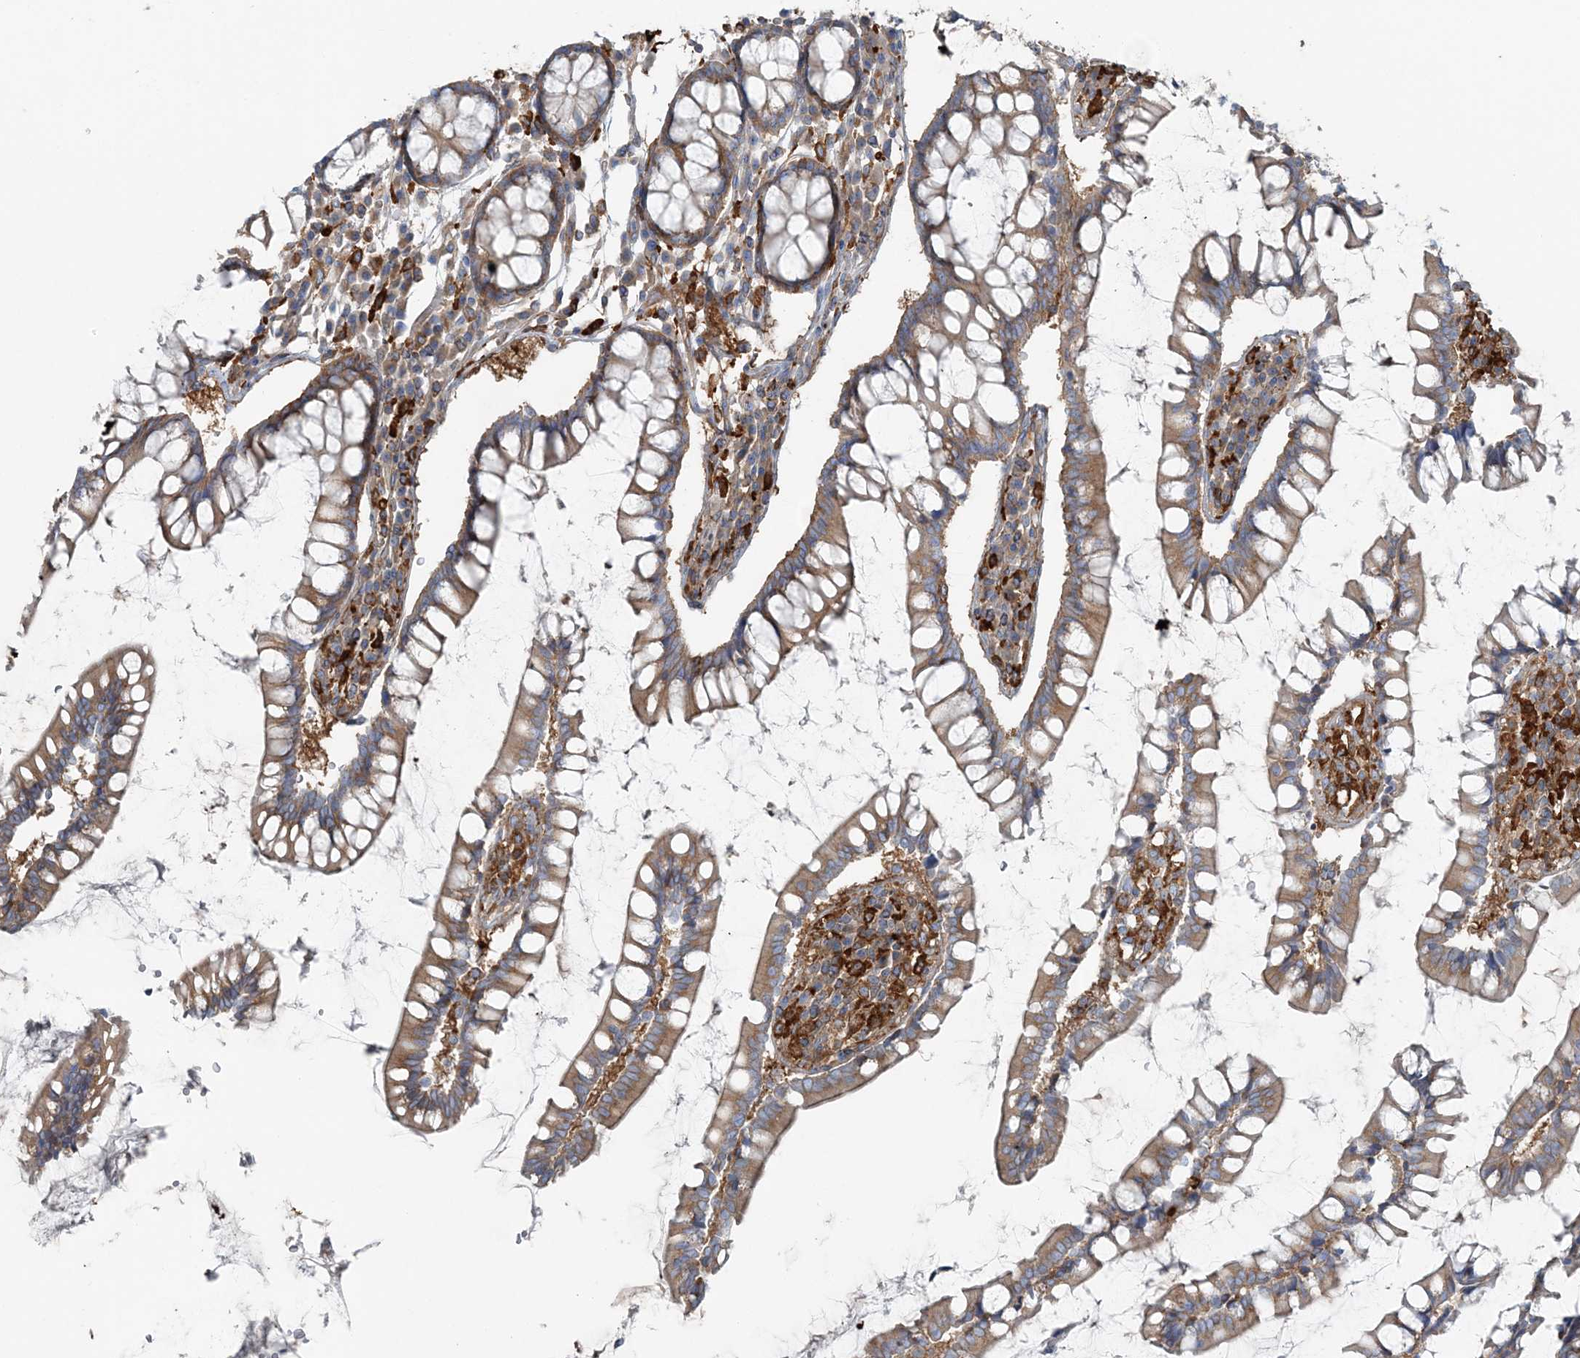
{"staining": {"intensity": "moderate", "quantity": ">75%", "location": "cytoplasmic/membranous"}, "tissue": "colon", "cell_type": "Endothelial cells", "image_type": "normal", "snomed": [{"axis": "morphology", "description": "Normal tissue, NOS"}, {"axis": "topography", "description": "Colon"}], "caption": "Moderate cytoplasmic/membranous positivity for a protein is appreciated in about >75% of endothelial cells of unremarkable colon using immunohistochemistry.", "gene": "SNX2", "patient": {"sex": "female", "age": 79}}